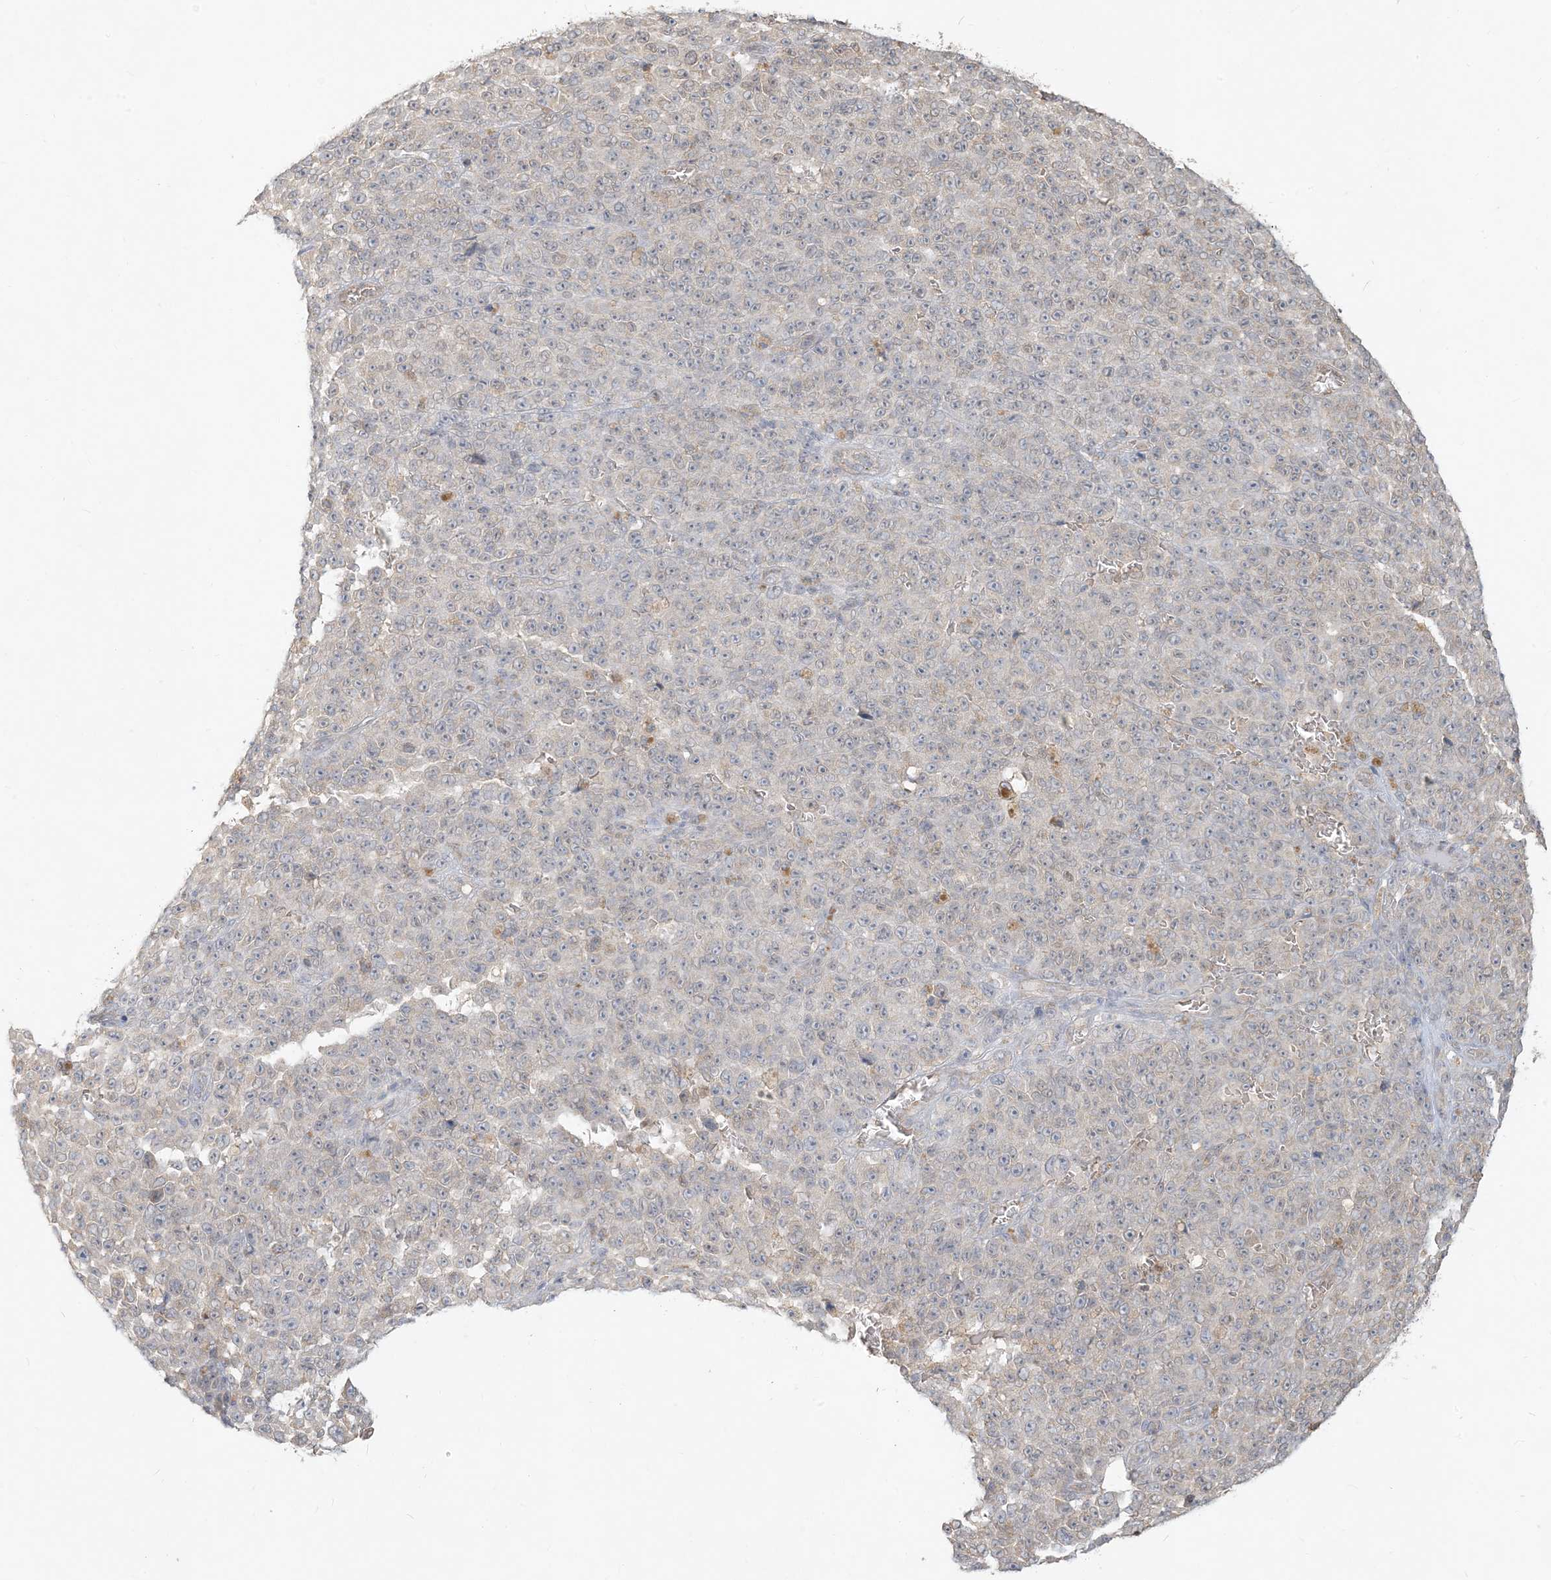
{"staining": {"intensity": "weak", "quantity": "25%-75%", "location": "cytoplasmic/membranous"}, "tissue": "melanoma", "cell_type": "Tumor cells", "image_type": "cancer", "snomed": [{"axis": "morphology", "description": "Malignant melanoma, NOS"}, {"axis": "topography", "description": "Skin"}], "caption": "Immunohistochemical staining of melanoma reveals low levels of weak cytoplasmic/membranous protein positivity in approximately 25%-75% of tumor cells.", "gene": "MCOLN1", "patient": {"sex": "female", "age": 82}}